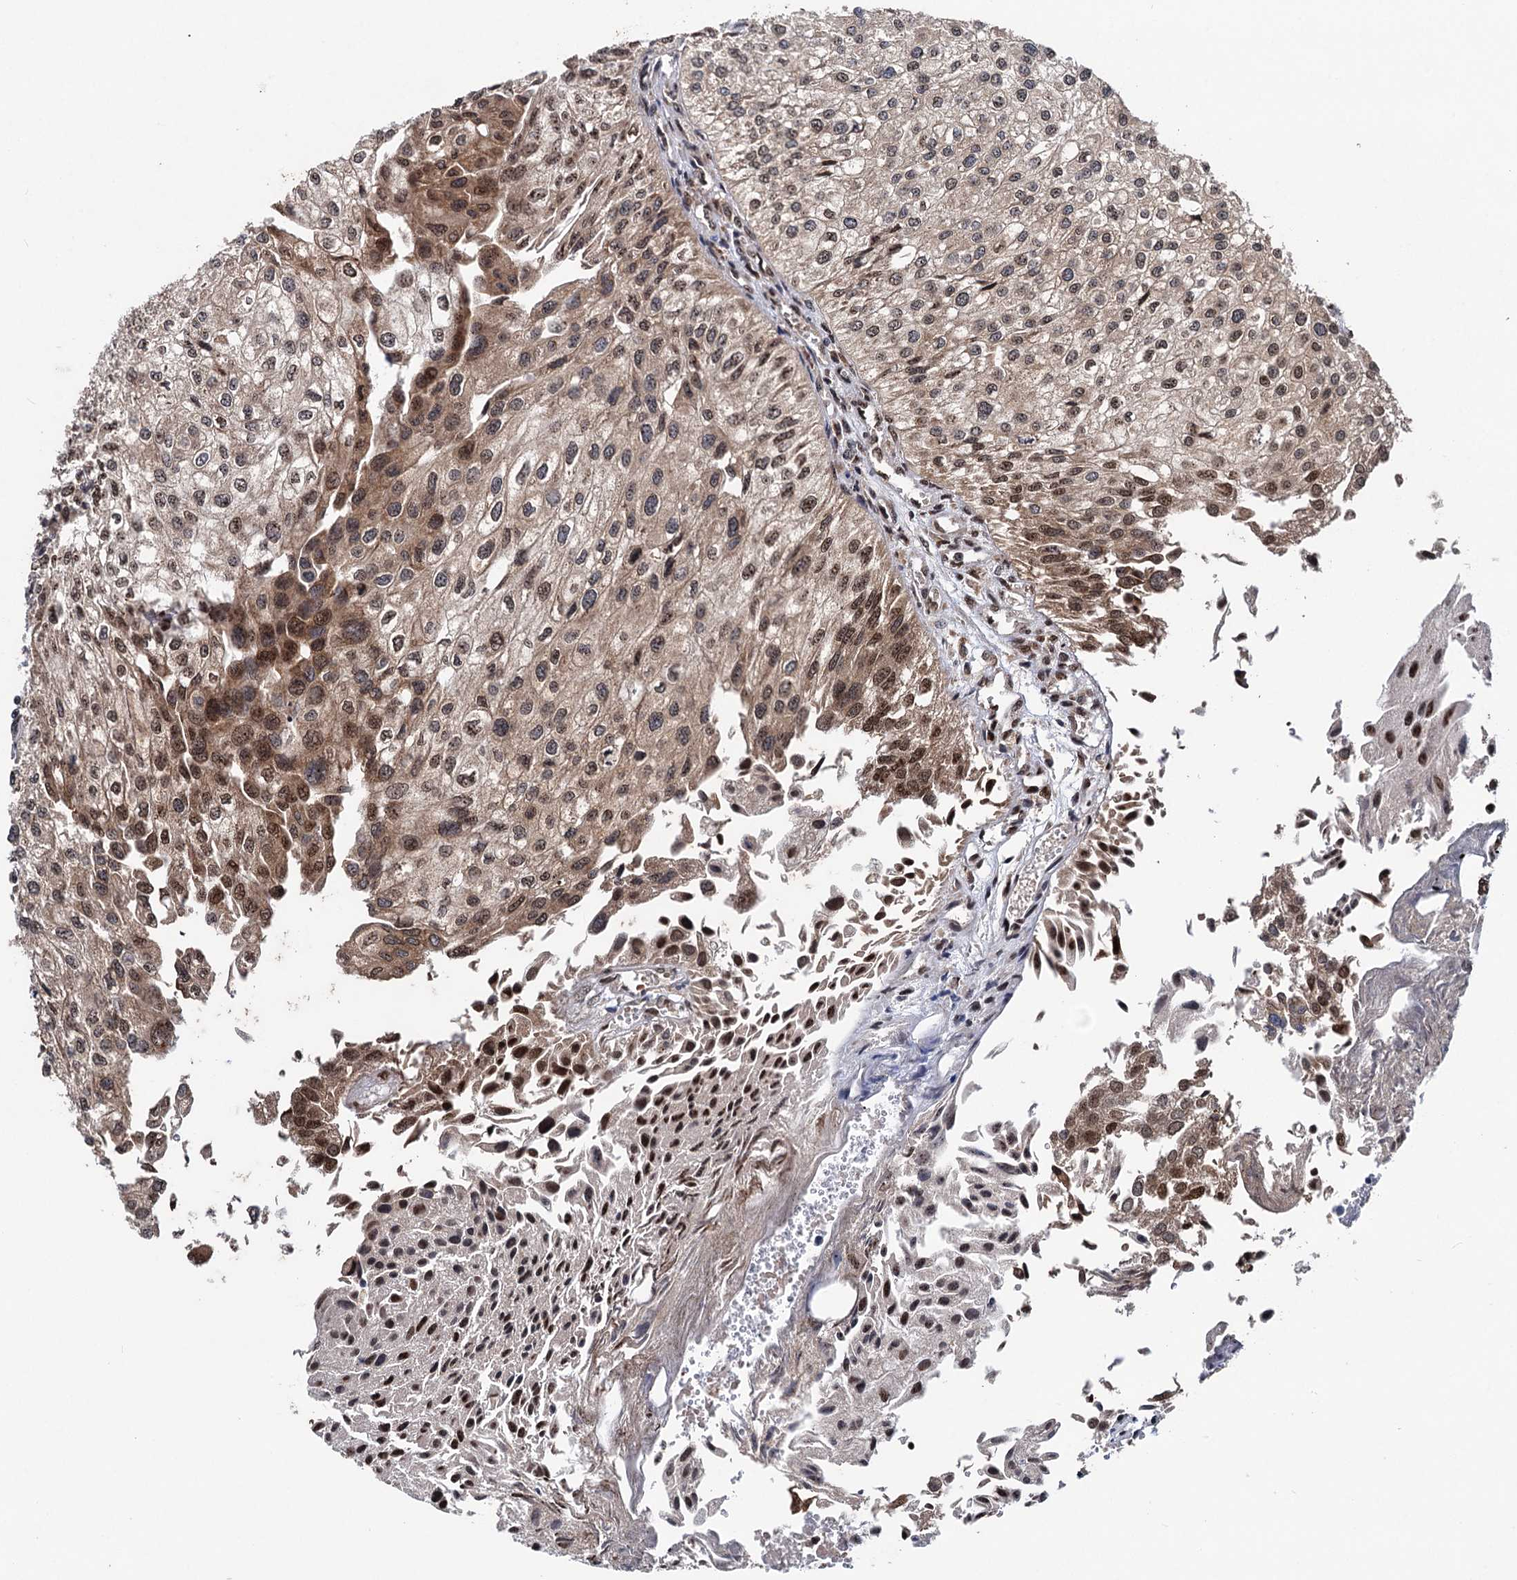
{"staining": {"intensity": "moderate", "quantity": ">75%", "location": "cytoplasmic/membranous,nuclear"}, "tissue": "urothelial cancer", "cell_type": "Tumor cells", "image_type": "cancer", "snomed": [{"axis": "morphology", "description": "Urothelial carcinoma, Low grade"}, {"axis": "topography", "description": "Urinary bladder"}], "caption": "This is a histology image of IHC staining of low-grade urothelial carcinoma, which shows moderate expression in the cytoplasmic/membranous and nuclear of tumor cells.", "gene": "MESD", "patient": {"sex": "female", "age": 89}}